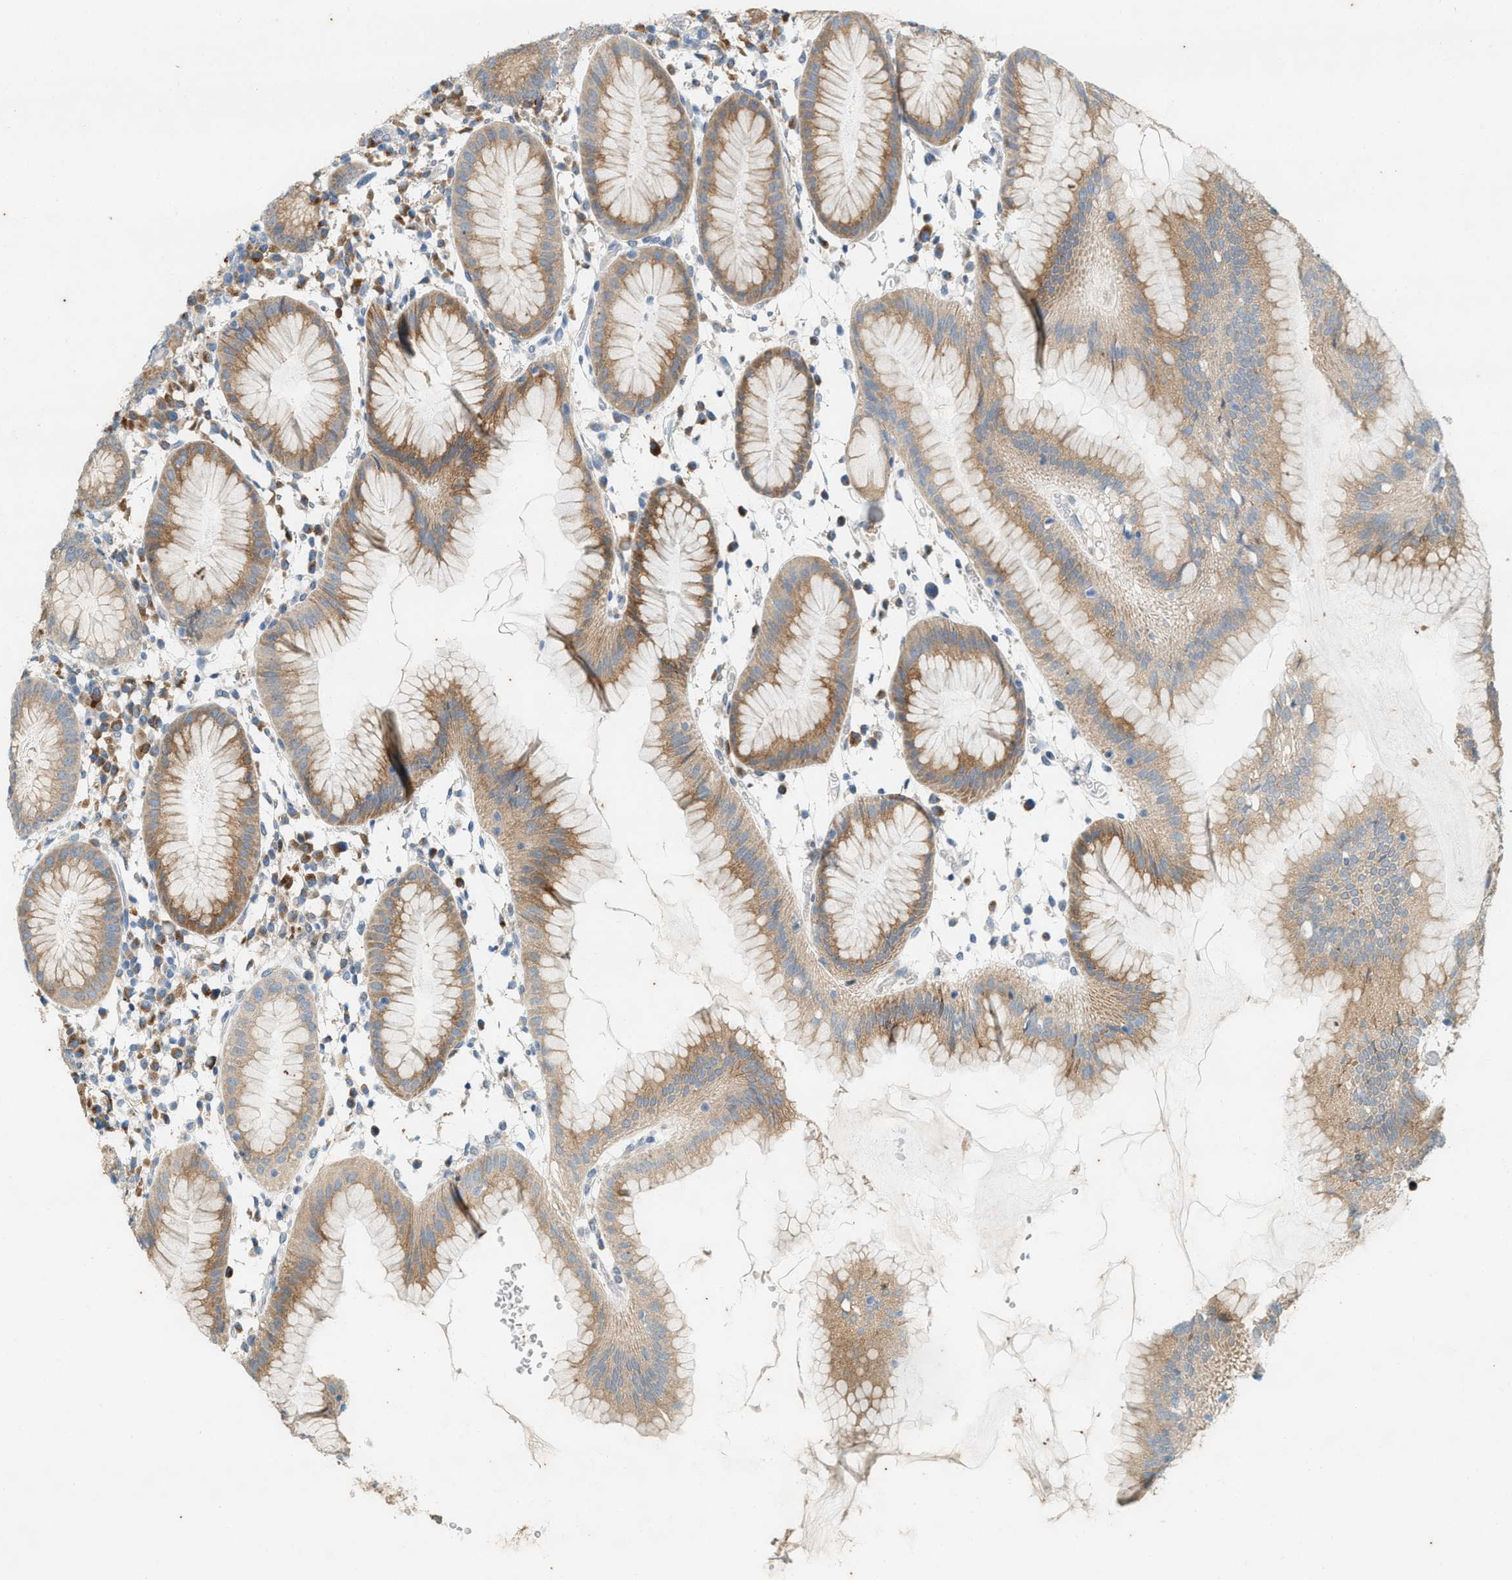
{"staining": {"intensity": "strong", "quantity": ">75%", "location": "cytoplasmic/membranous"}, "tissue": "stomach", "cell_type": "Glandular cells", "image_type": "normal", "snomed": [{"axis": "morphology", "description": "Normal tissue, NOS"}, {"axis": "topography", "description": "Stomach"}, {"axis": "topography", "description": "Stomach, lower"}], "caption": "This photomicrograph shows unremarkable stomach stained with immunohistochemistry to label a protein in brown. The cytoplasmic/membranous of glandular cells show strong positivity for the protein. Nuclei are counter-stained blue.", "gene": "CHPF2", "patient": {"sex": "female", "age": 75}}